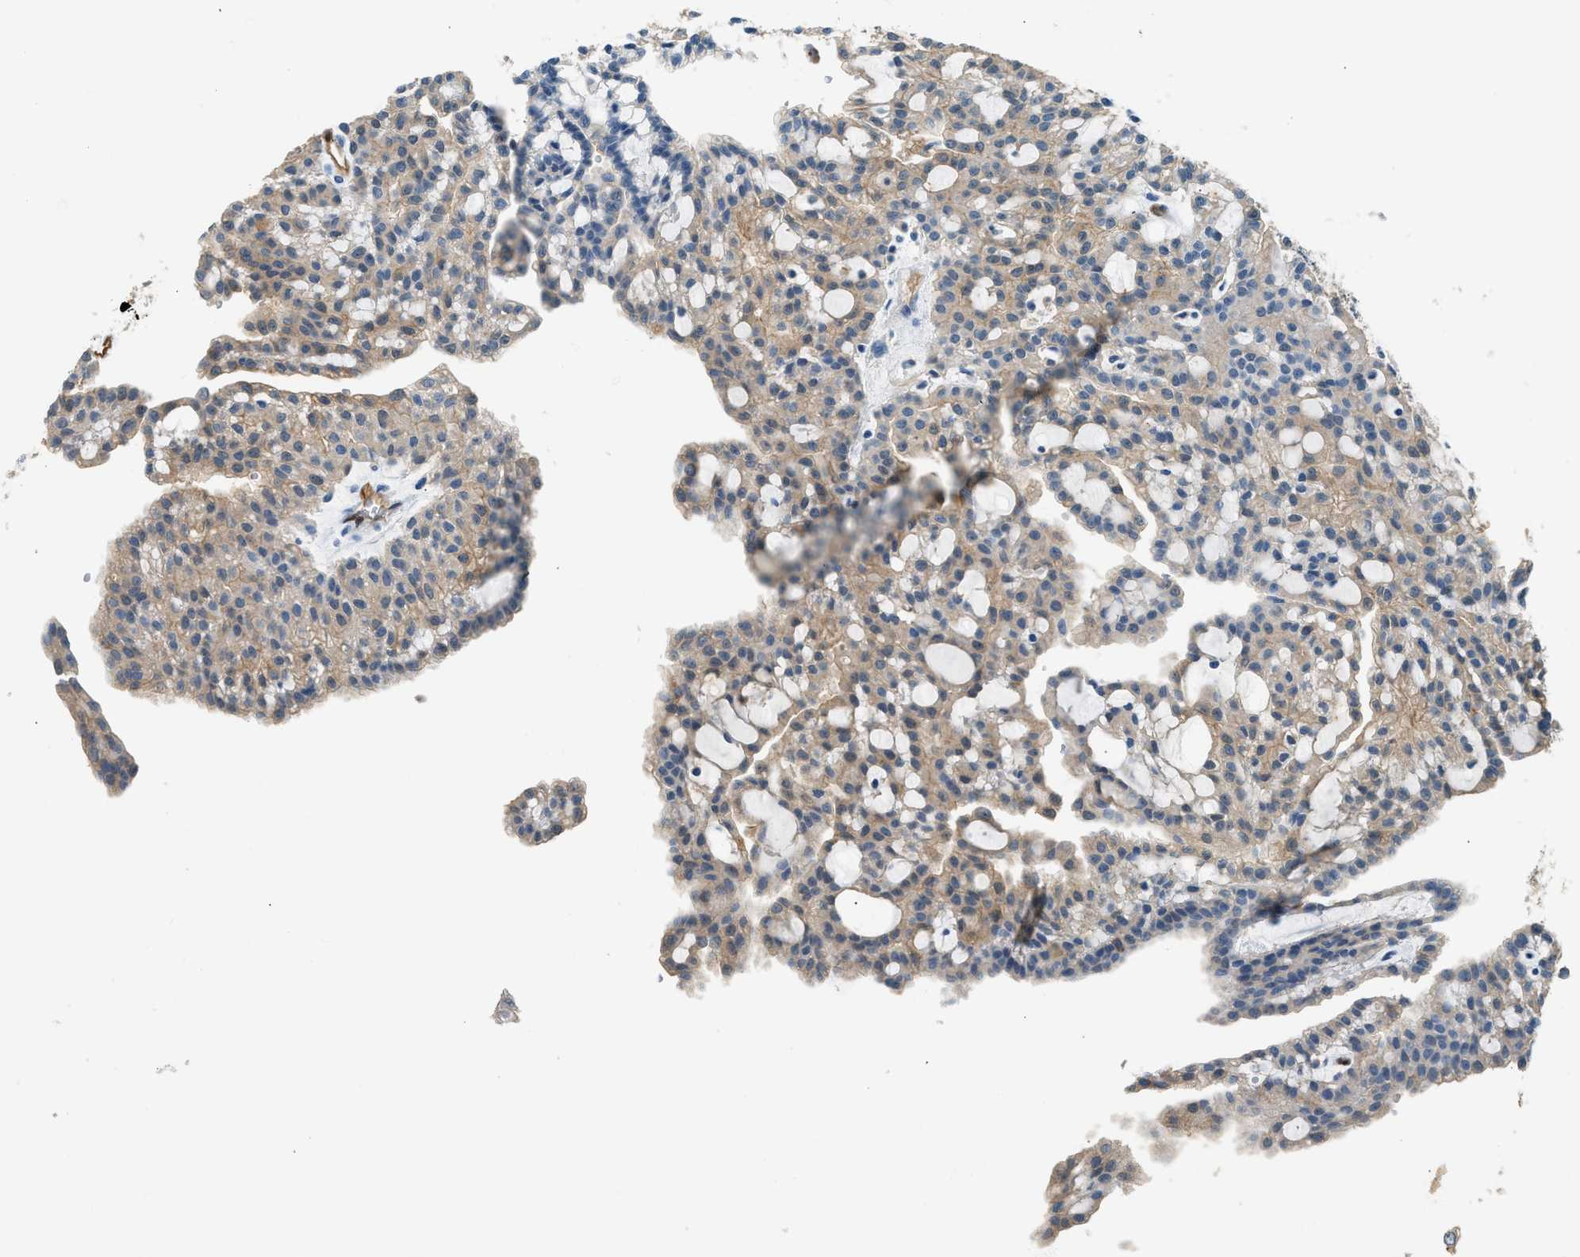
{"staining": {"intensity": "weak", "quantity": "25%-75%", "location": "cytoplasmic/membranous"}, "tissue": "renal cancer", "cell_type": "Tumor cells", "image_type": "cancer", "snomed": [{"axis": "morphology", "description": "Adenocarcinoma, NOS"}, {"axis": "topography", "description": "Kidney"}], "caption": "DAB immunohistochemical staining of human renal cancer (adenocarcinoma) reveals weak cytoplasmic/membranous protein staining in about 25%-75% of tumor cells.", "gene": "ANXA3", "patient": {"sex": "male", "age": 63}}